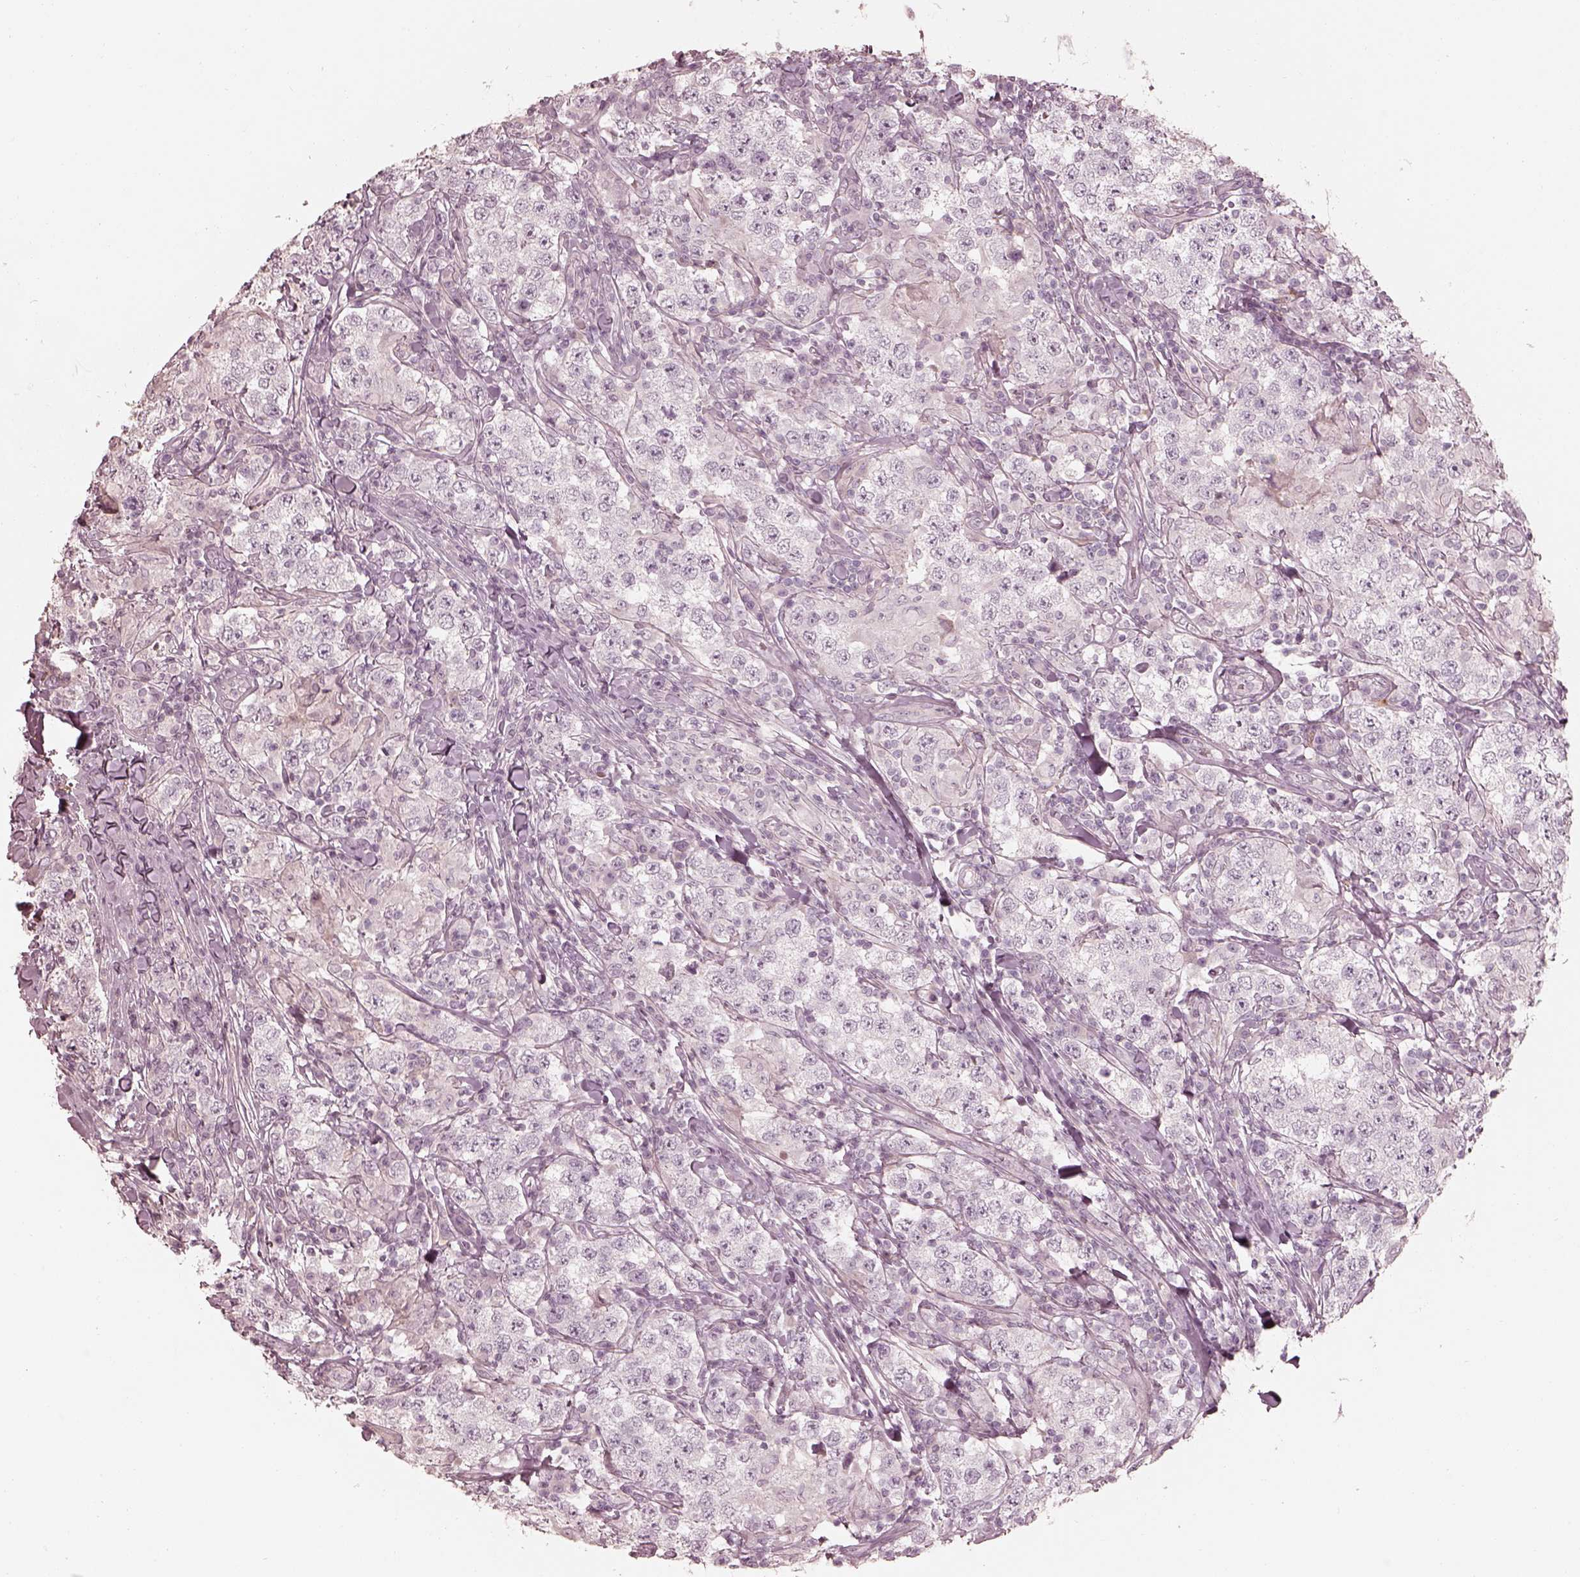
{"staining": {"intensity": "negative", "quantity": "none", "location": "none"}, "tissue": "testis cancer", "cell_type": "Tumor cells", "image_type": "cancer", "snomed": [{"axis": "morphology", "description": "Seminoma, NOS"}, {"axis": "morphology", "description": "Carcinoma, Embryonal, NOS"}, {"axis": "topography", "description": "Testis"}], "caption": "Immunohistochemistry photomicrograph of testis embryonal carcinoma stained for a protein (brown), which demonstrates no positivity in tumor cells.", "gene": "PRLHR", "patient": {"sex": "male", "age": 41}}